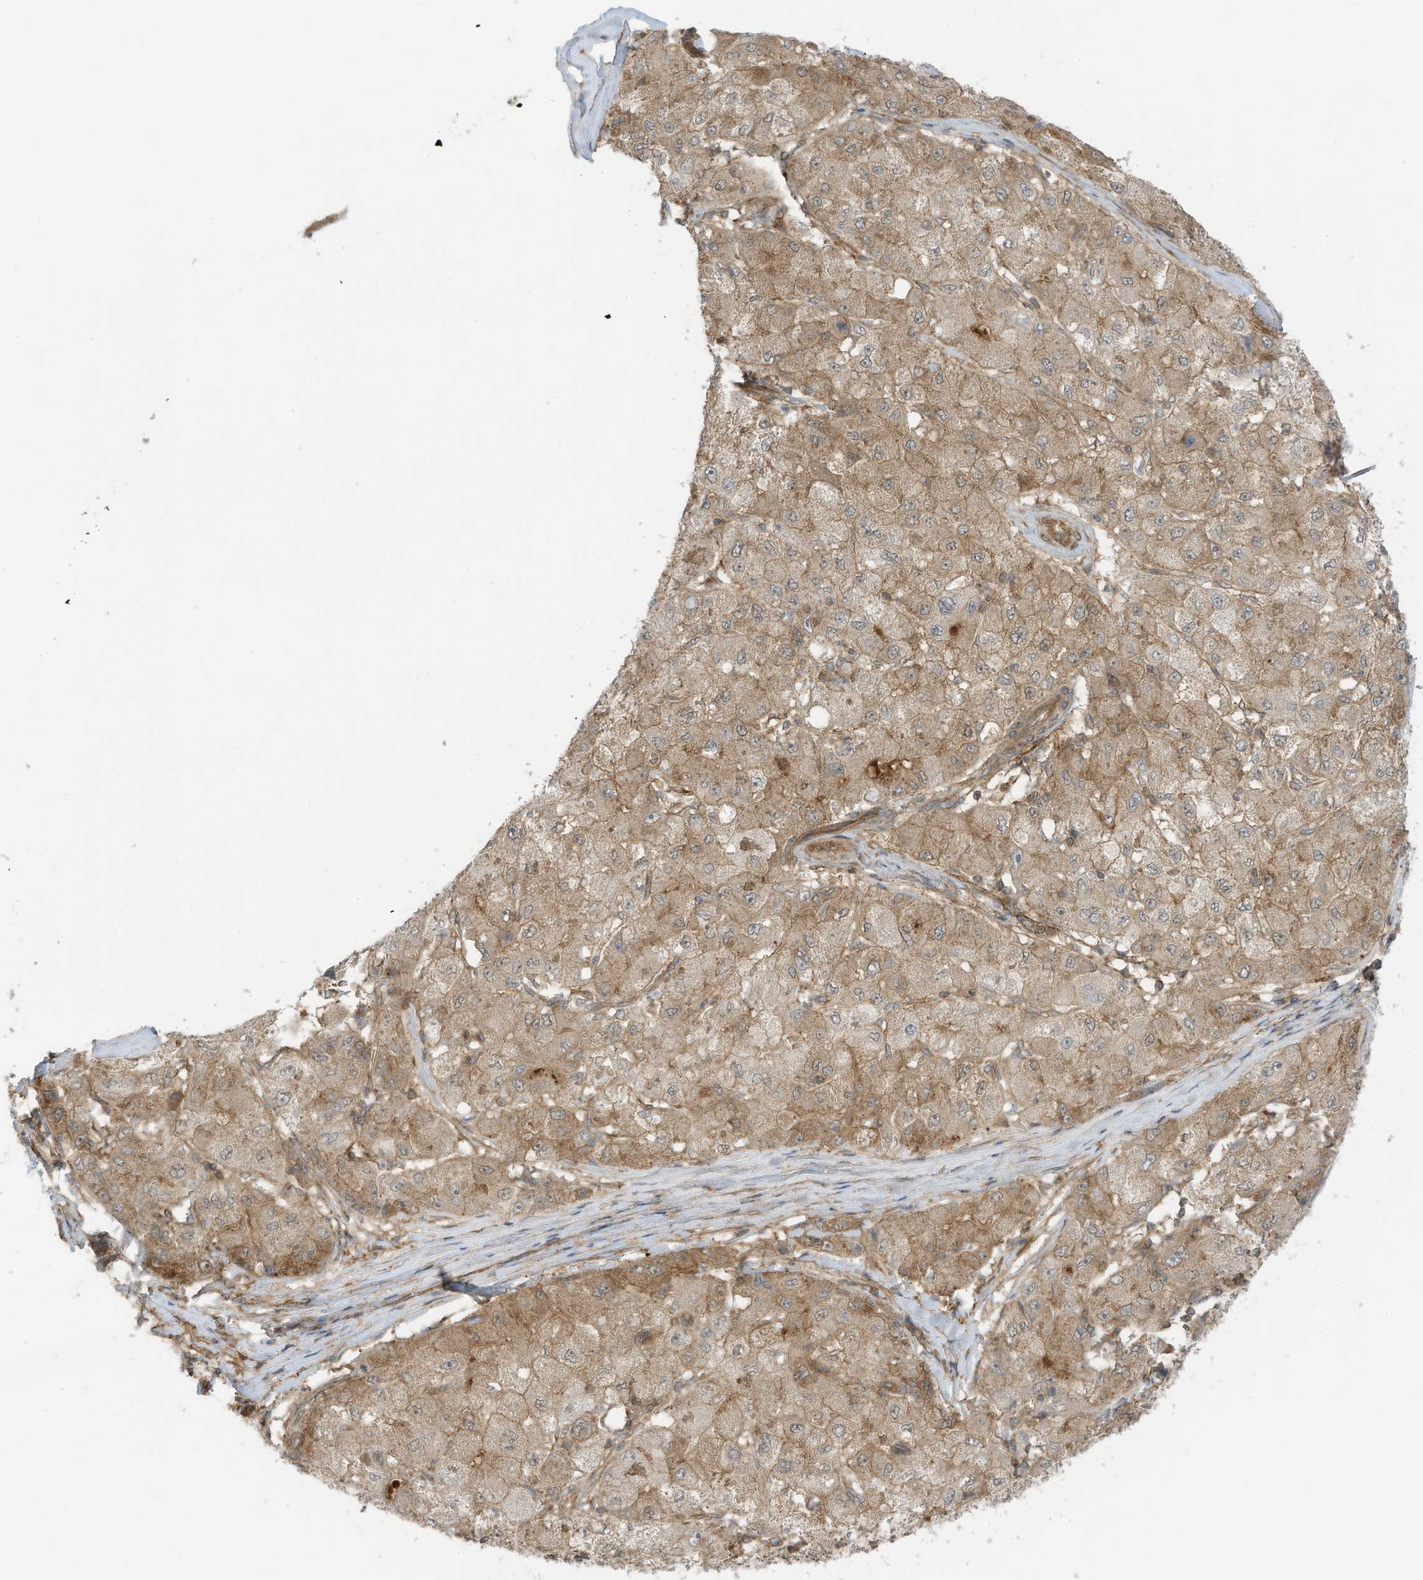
{"staining": {"intensity": "moderate", "quantity": ">75%", "location": "cytoplasmic/membranous"}, "tissue": "liver cancer", "cell_type": "Tumor cells", "image_type": "cancer", "snomed": [{"axis": "morphology", "description": "Carcinoma, Hepatocellular, NOS"}, {"axis": "topography", "description": "Liver"}], "caption": "The image shows staining of liver hepatocellular carcinoma, revealing moderate cytoplasmic/membranous protein expression (brown color) within tumor cells.", "gene": "REPS1", "patient": {"sex": "male", "age": 80}}